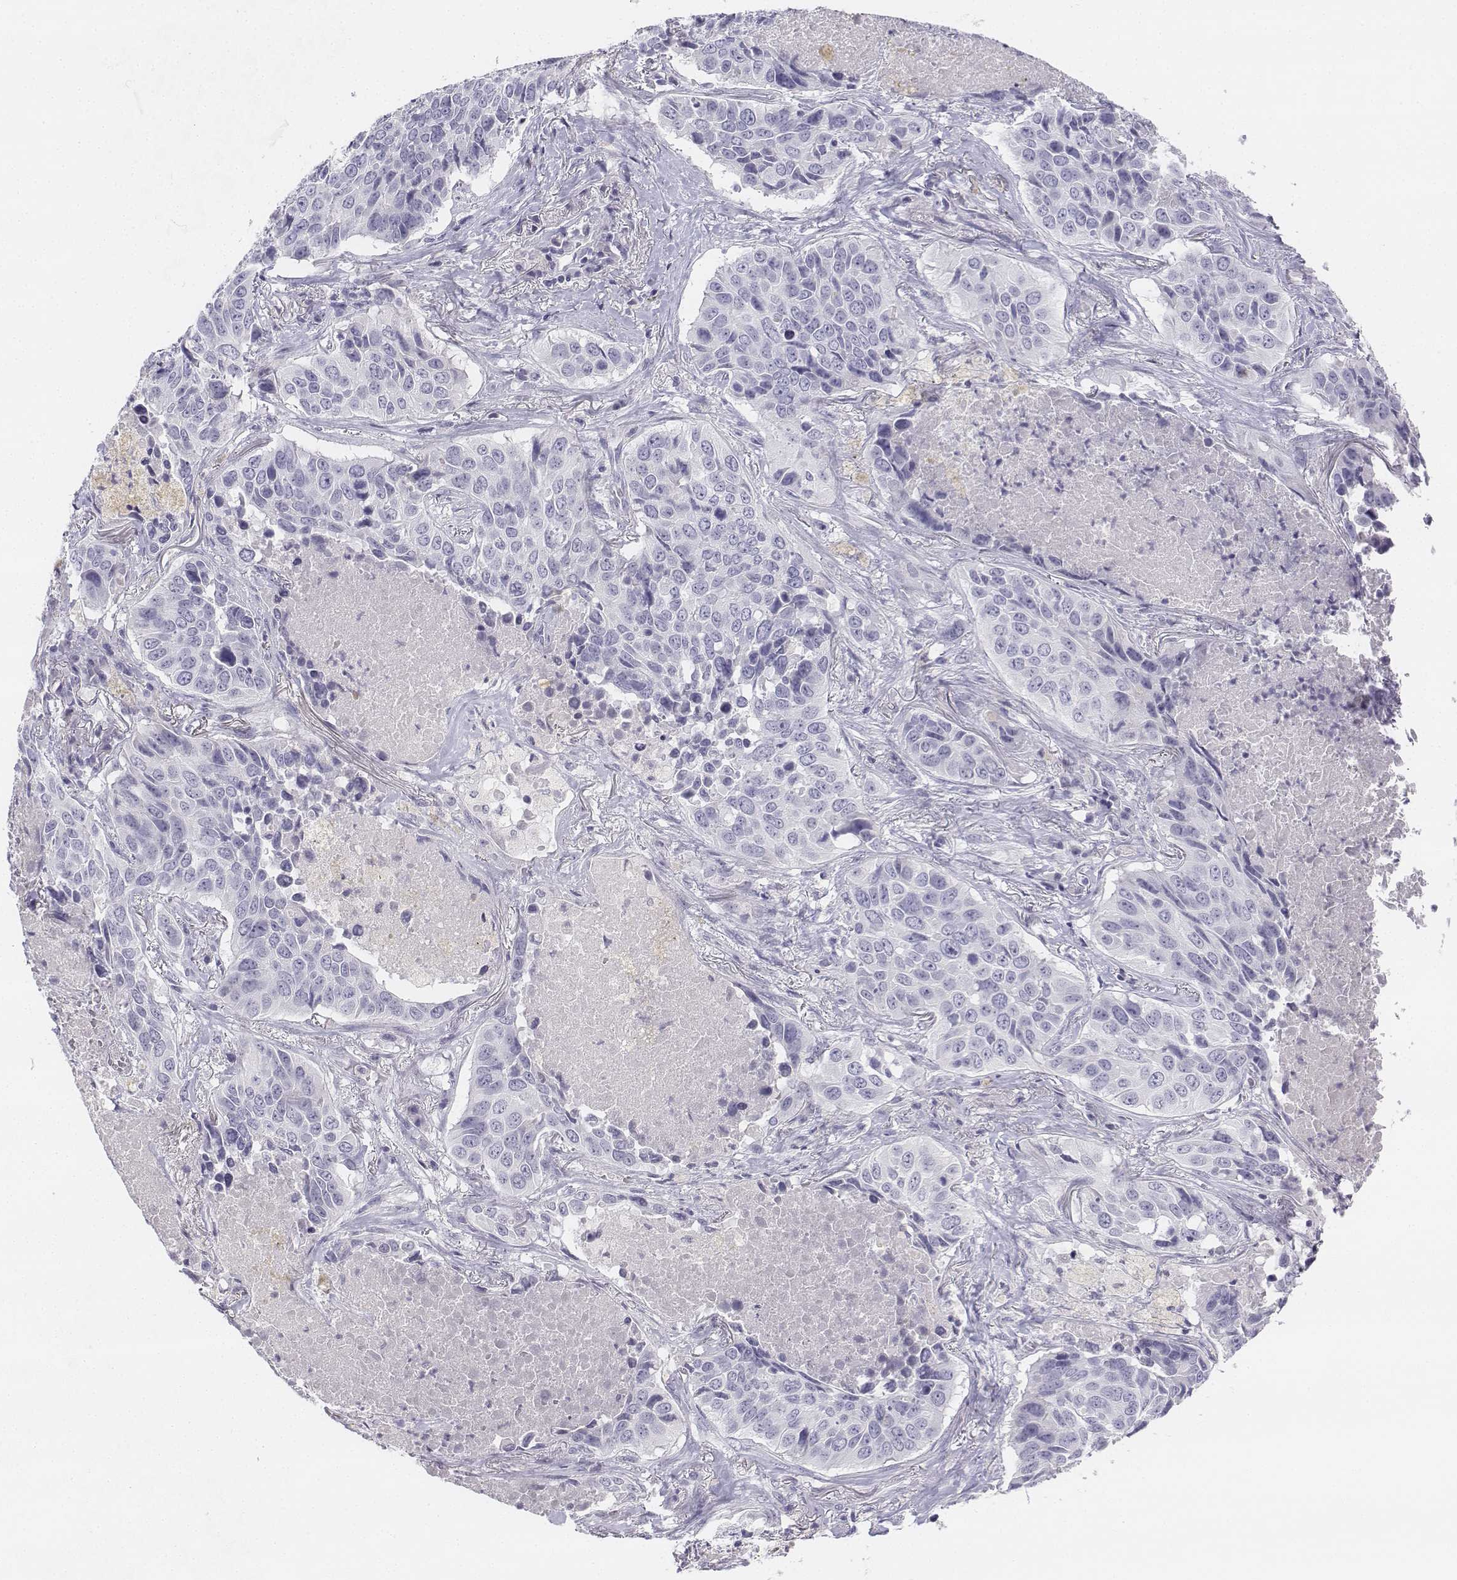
{"staining": {"intensity": "negative", "quantity": "none", "location": "none"}, "tissue": "lung cancer", "cell_type": "Tumor cells", "image_type": "cancer", "snomed": [{"axis": "morphology", "description": "Normal tissue, NOS"}, {"axis": "morphology", "description": "Squamous cell carcinoma, NOS"}, {"axis": "topography", "description": "Bronchus"}, {"axis": "topography", "description": "Lung"}], "caption": "A micrograph of human lung cancer (squamous cell carcinoma) is negative for staining in tumor cells.", "gene": "UCN2", "patient": {"sex": "male", "age": 64}}